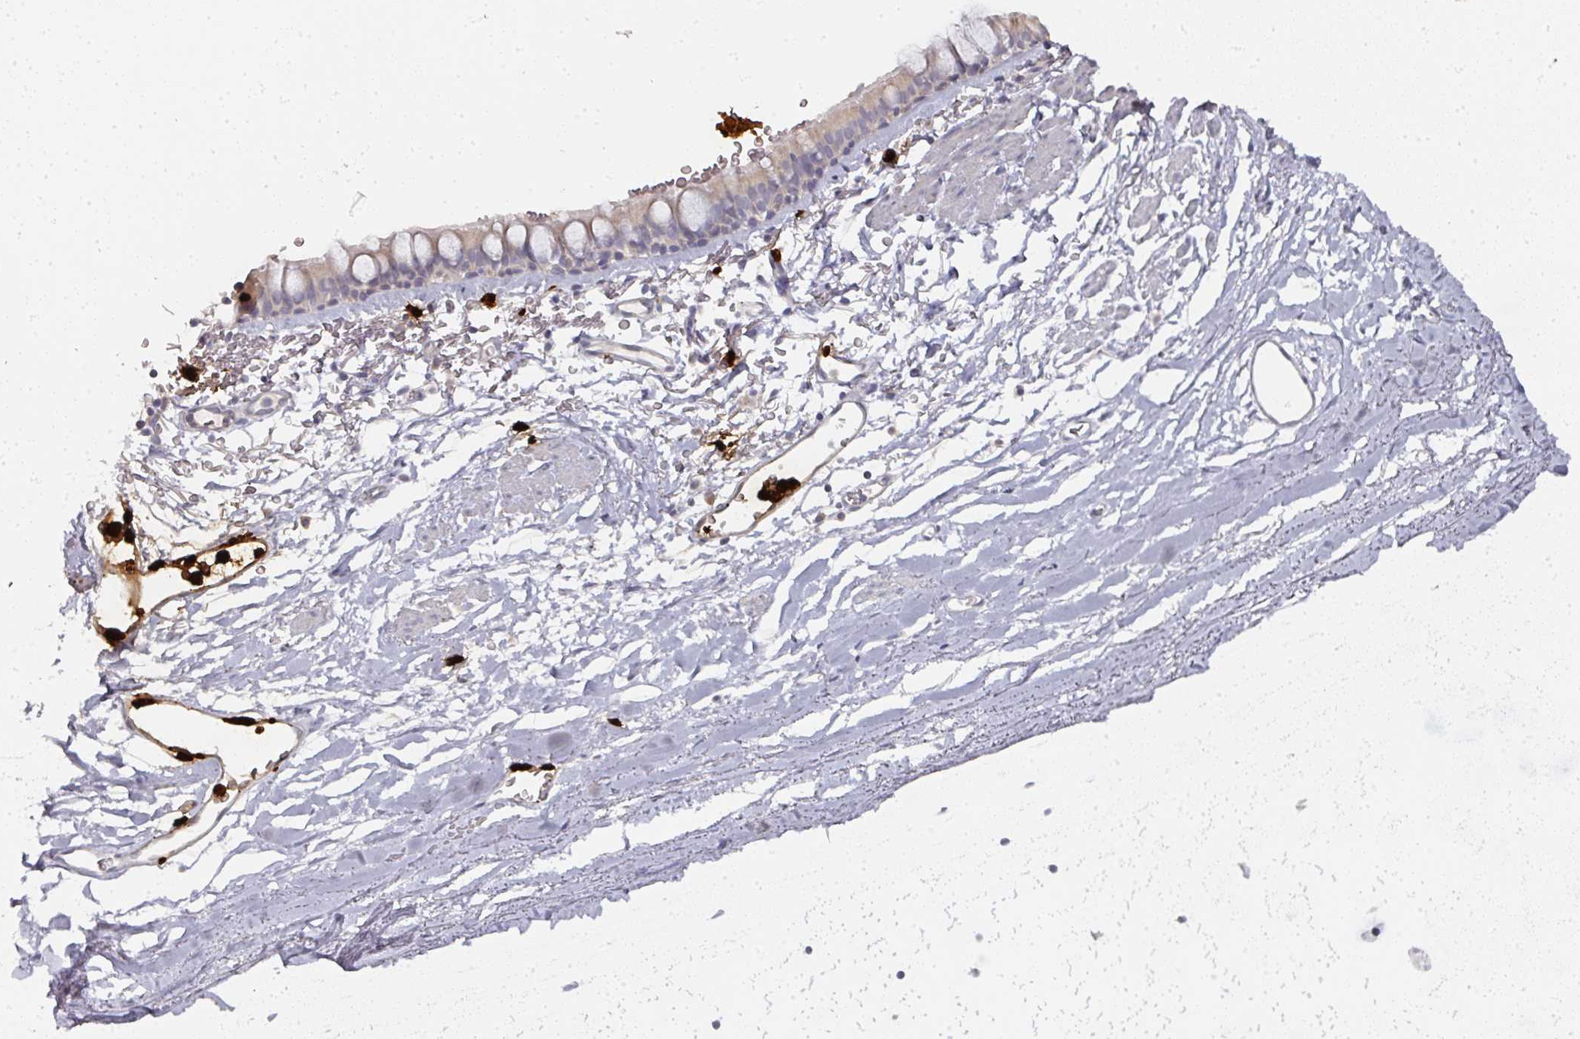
{"staining": {"intensity": "negative", "quantity": "none", "location": "none"}, "tissue": "bronchus", "cell_type": "Respiratory epithelial cells", "image_type": "normal", "snomed": [{"axis": "morphology", "description": "Normal tissue, NOS"}, {"axis": "topography", "description": "Bronchus"}], "caption": "Immunohistochemistry of benign human bronchus exhibits no staining in respiratory epithelial cells.", "gene": "CAMP", "patient": {"sex": "male", "age": 67}}